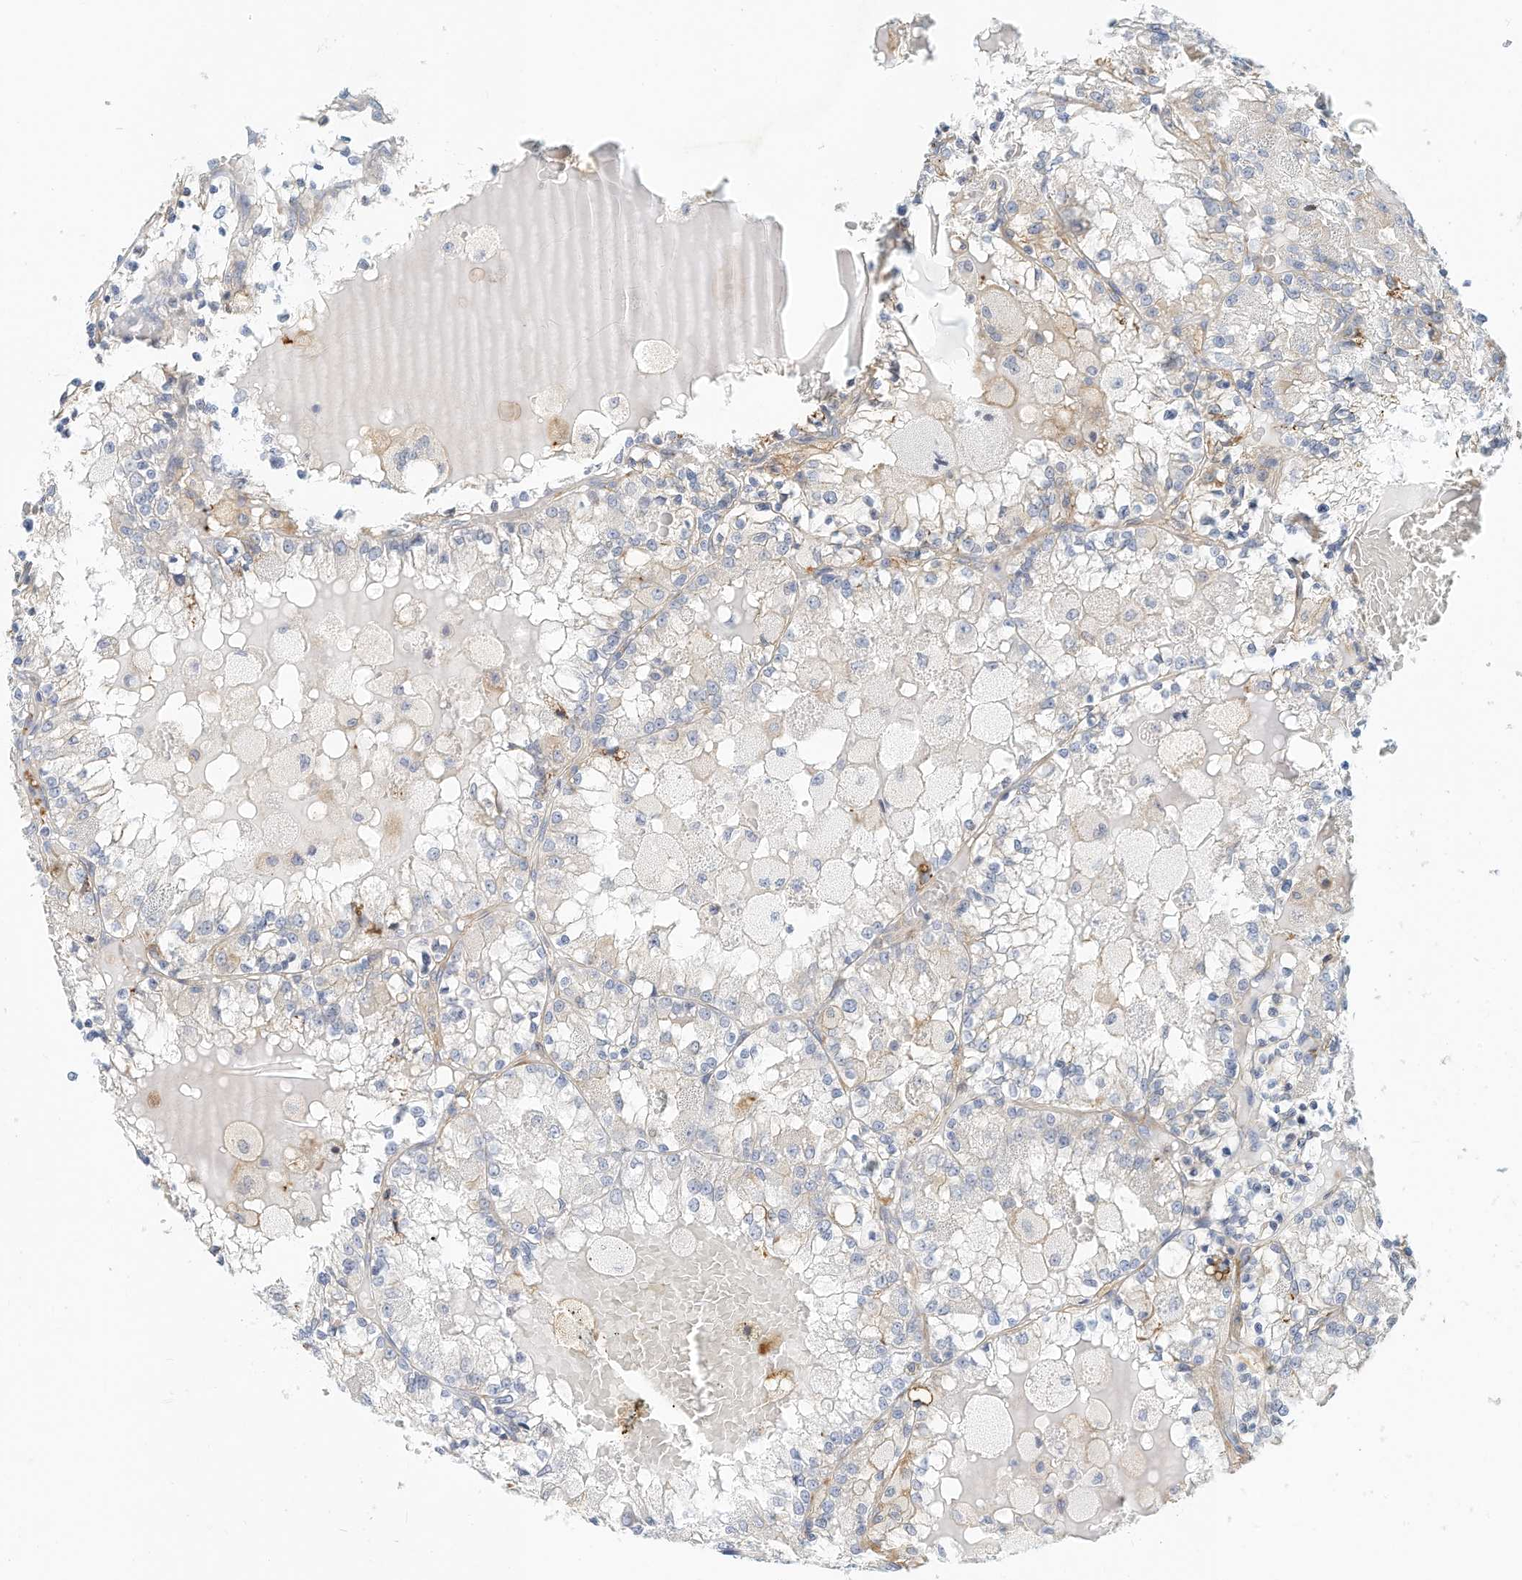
{"staining": {"intensity": "negative", "quantity": "none", "location": "none"}, "tissue": "renal cancer", "cell_type": "Tumor cells", "image_type": "cancer", "snomed": [{"axis": "morphology", "description": "Adenocarcinoma, NOS"}, {"axis": "topography", "description": "Kidney"}], "caption": "IHC of renal cancer shows no staining in tumor cells.", "gene": "MICAL1", "patient": {"sex": "female", "age": 56}}